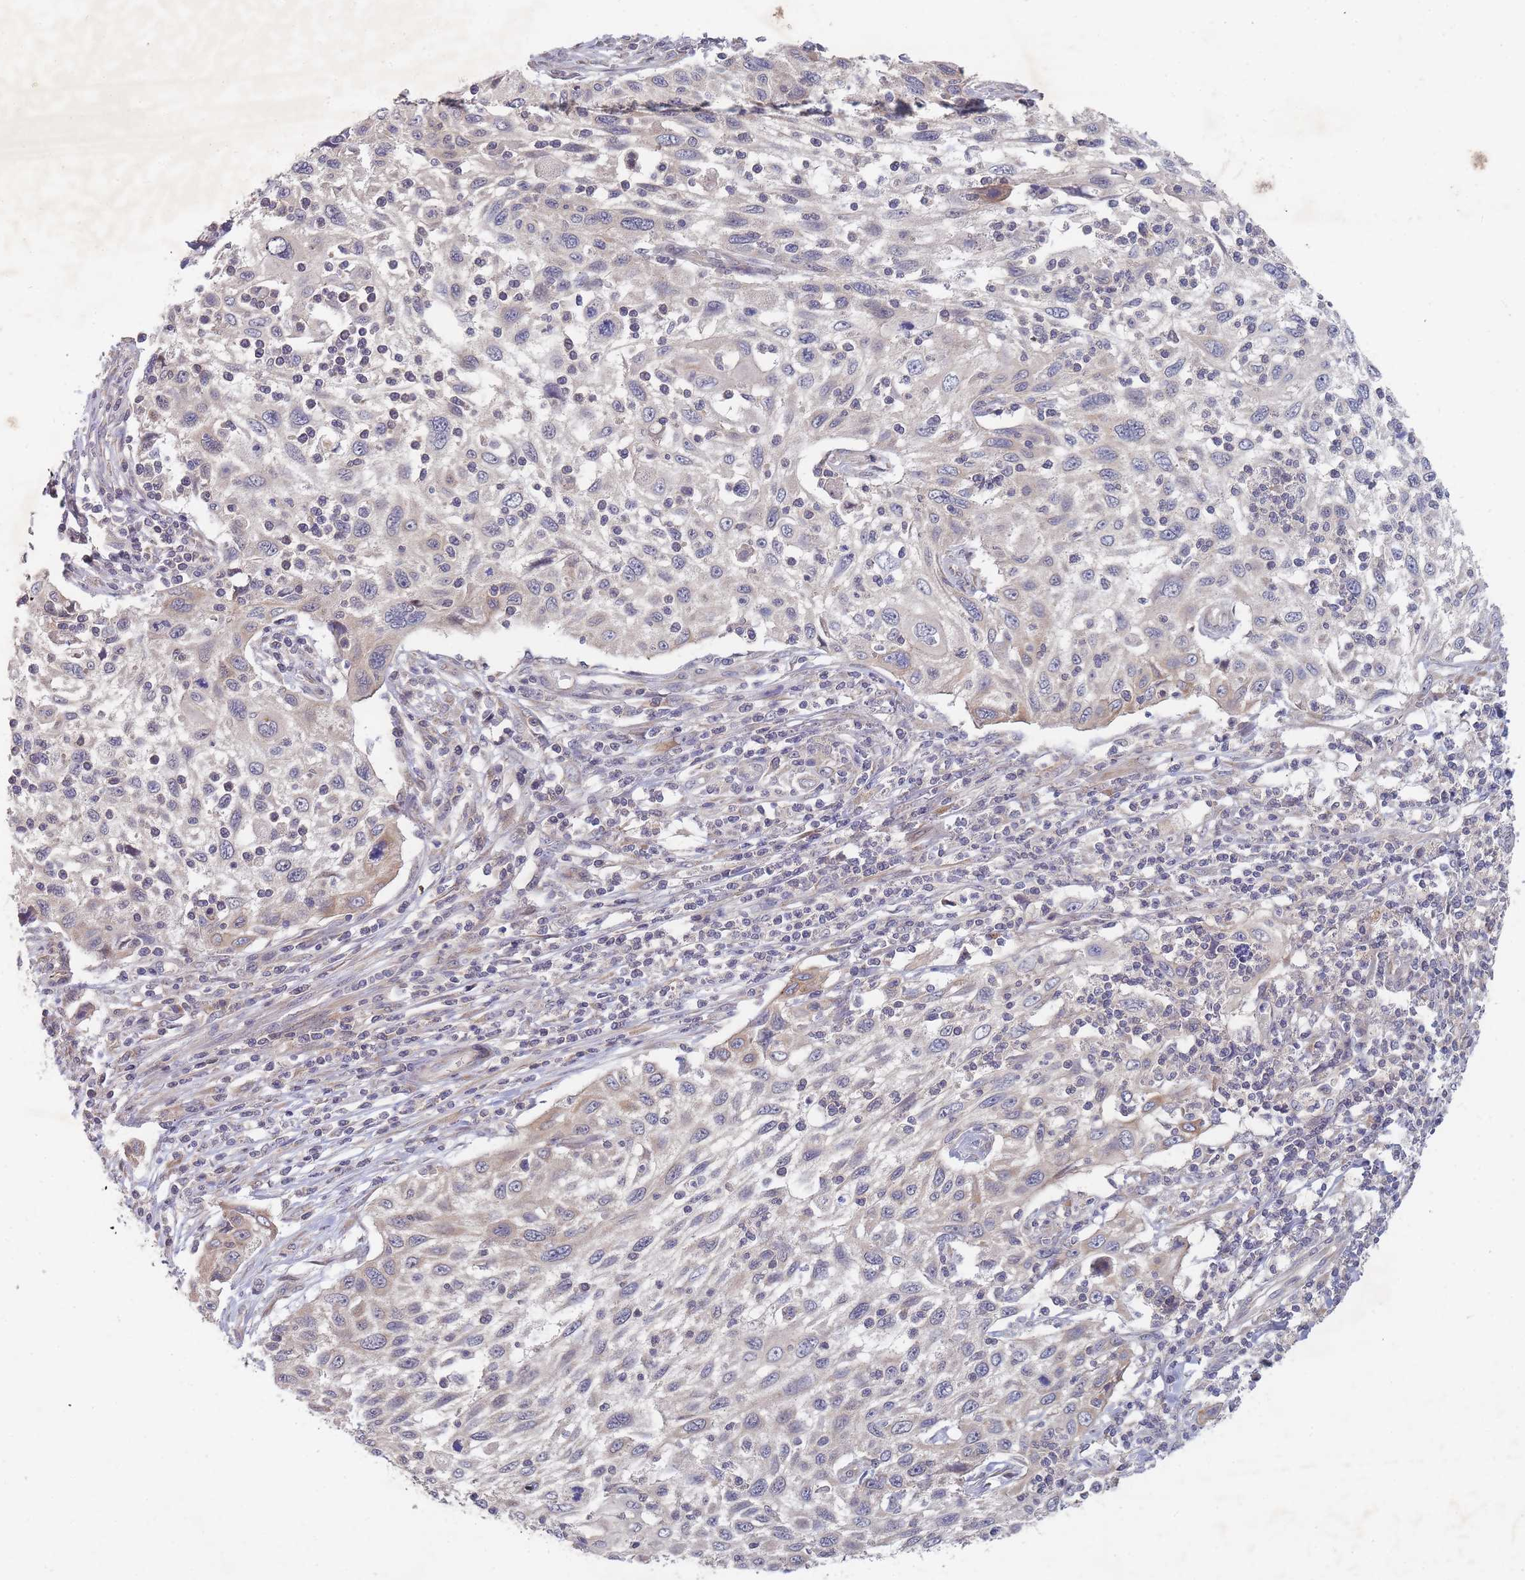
{"staining": {"intensity": "weak", "quantity": "<25%", "location": "cytoplasmic/membranous"}, "tissue": "cervical cancer", "cell_type": "Tumor cells", "image_type": "cancer", "snomed": [{"axis": "morphology", "description": "Squamous cell carcinoma, NOS"}, {"axis": "topography", "description": "Cervix"}], "caption": "DAB (3,3'-diaminobenzidine) immunohistochemical staining of cervical cancer (squamous cell carcinoma) reveals no significant positivity in tumor cells.", "gene": "SLC35F5", "patient": {"sex": "female", "age": 70}}